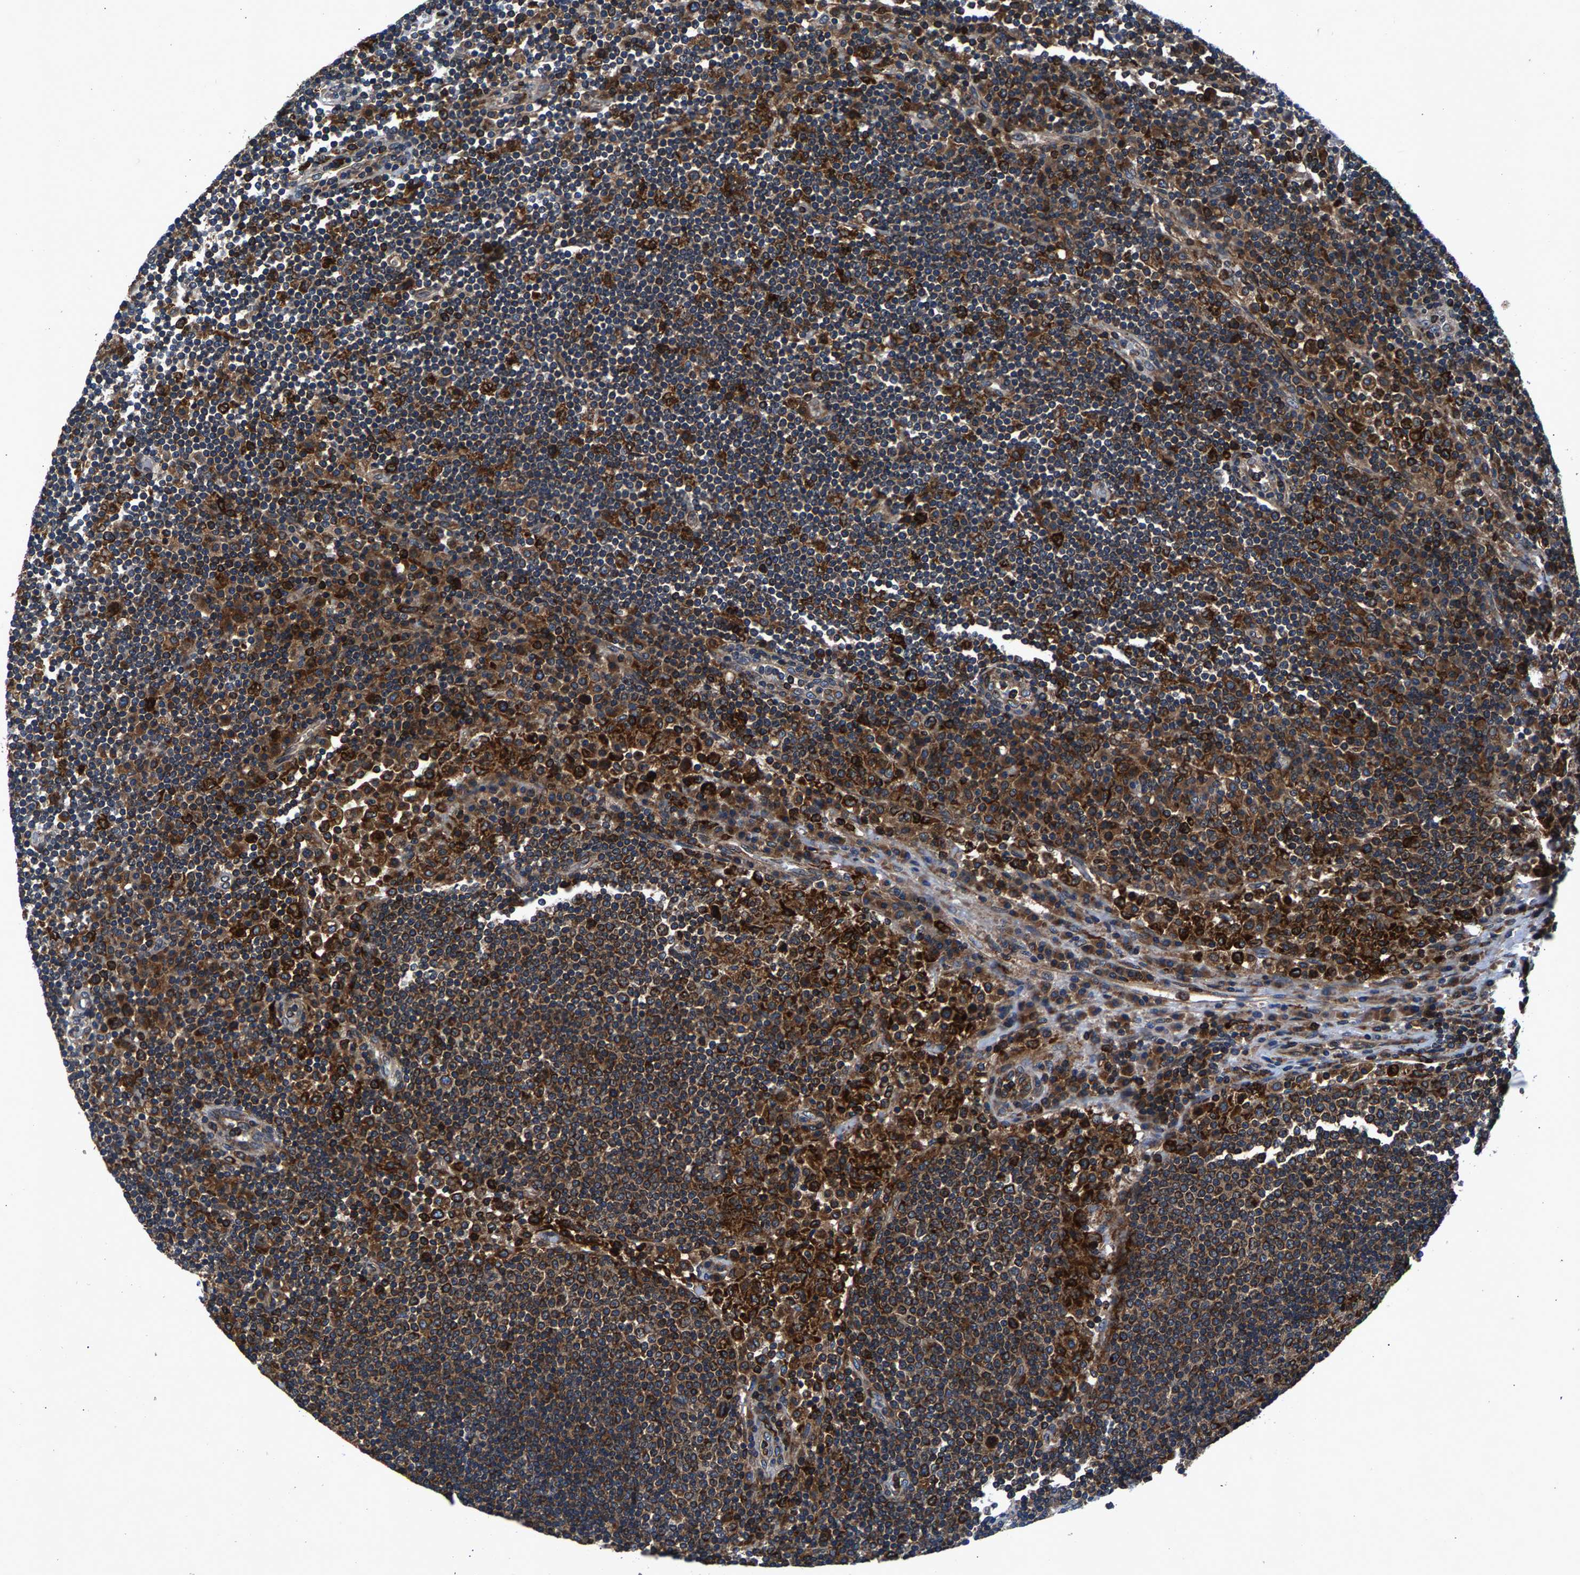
{"staining": {"intensity": "moderate", "quantity": ">75%", "location": "cytoplasmic/membranous"}, "tissue": "lymph node", "cell_type": "Germinal center cells", "image_type": "normal", "snomed": [{"axis": "morphology", "description": "Normal tissue, NOS"}, {"axis": "topography", "description": "Lymph node"}], "caption": "Germinal center cells reveal medium levels of moderate cytoplasmic/membranous staining in about >75% of cells in unremarkable lymph node.", "gene": "LPCAT1", "patient": {"sex": "female", "age": 53}}